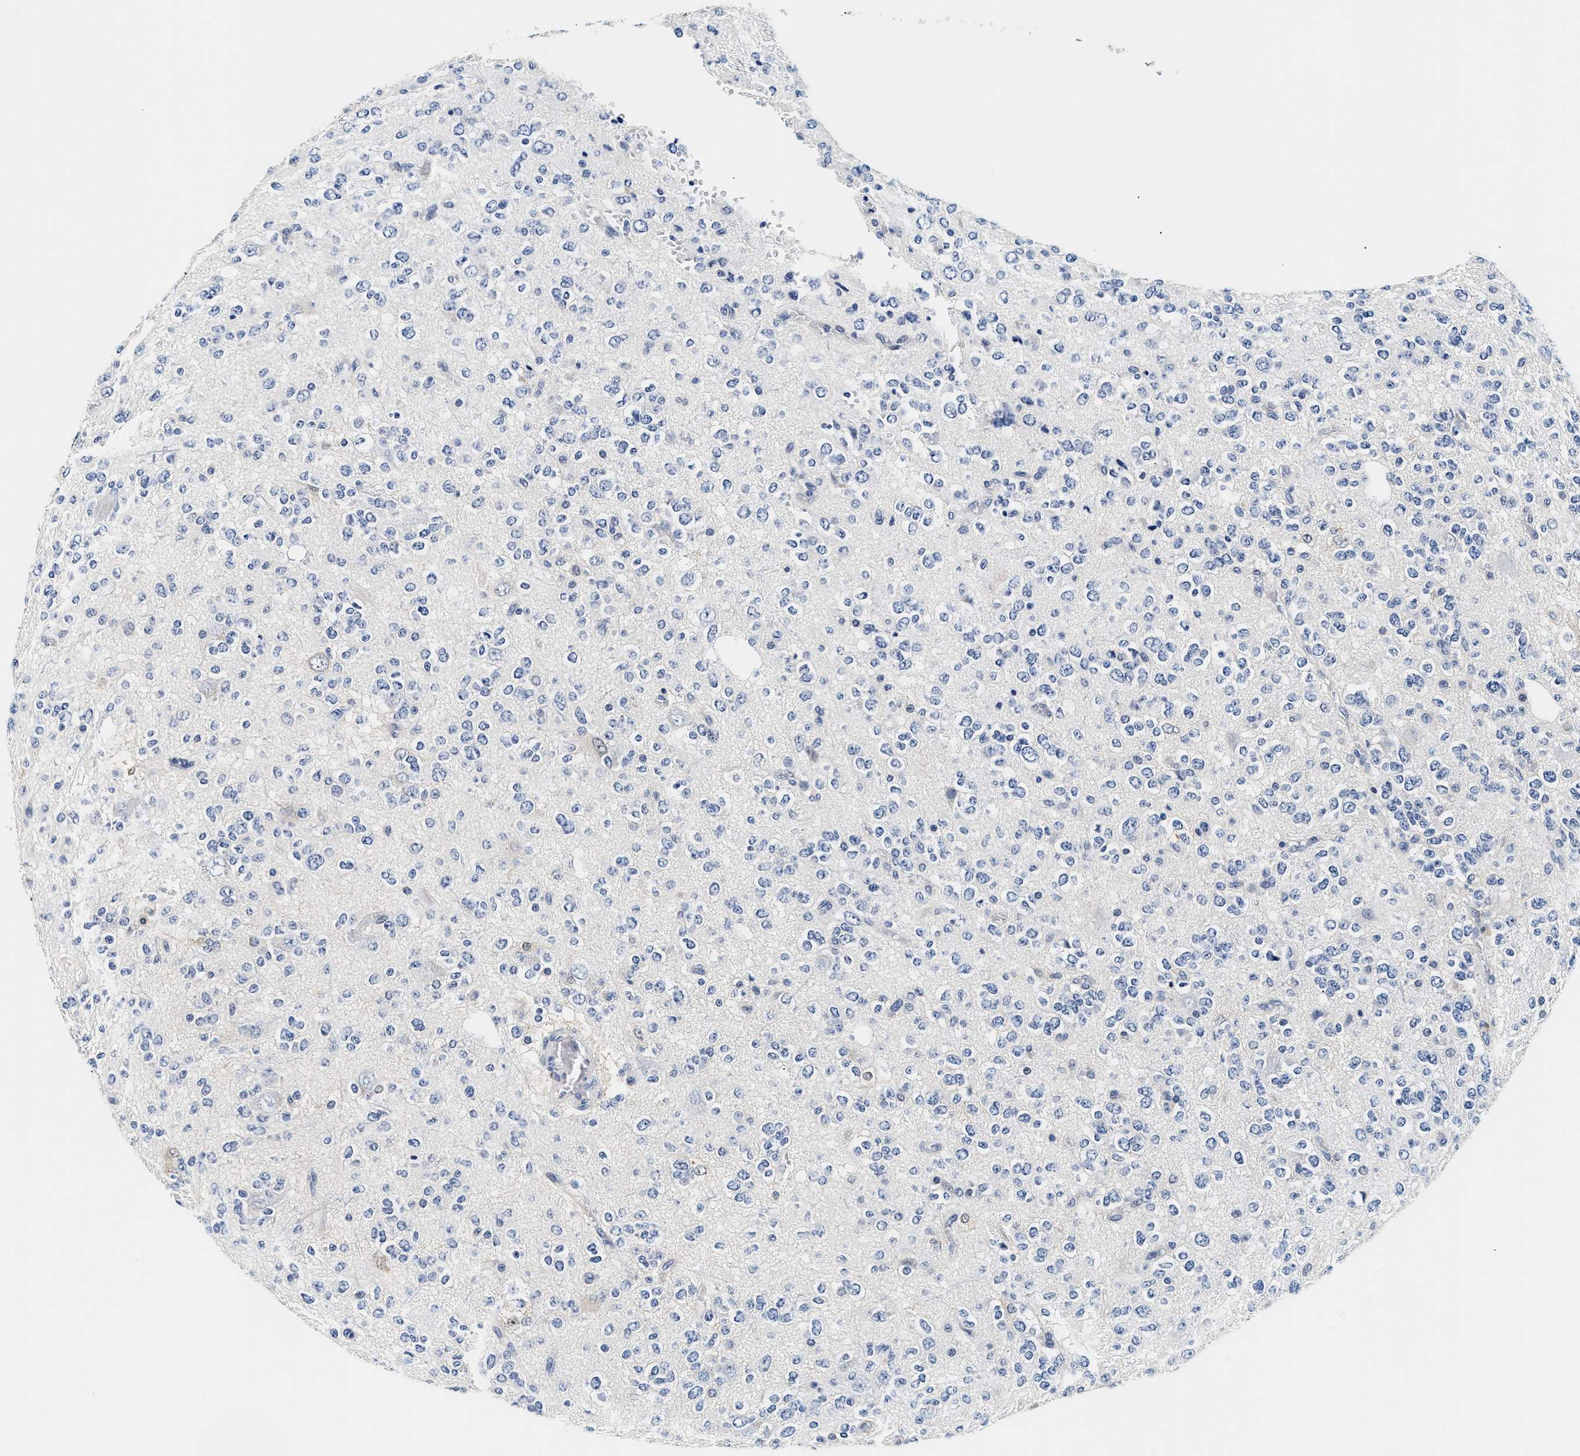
{"staining": {"intensity": "negative", "quantity": "none", "location": "none"}, "tissue": "glioma", "cell_type": "Tumor cells", "image_type": "cancer", "snomed": [{"axis": "morphology", "description": "Glioma, malignant, Low grade"}, {"axis": "topography", "description": "Brain"}], "caption": "Glioma was stained to show a protein in brown. There is no significant expression in tumor cells.", "gene": "UCHL3", "patient": {"sex": "male", "age": 38}}